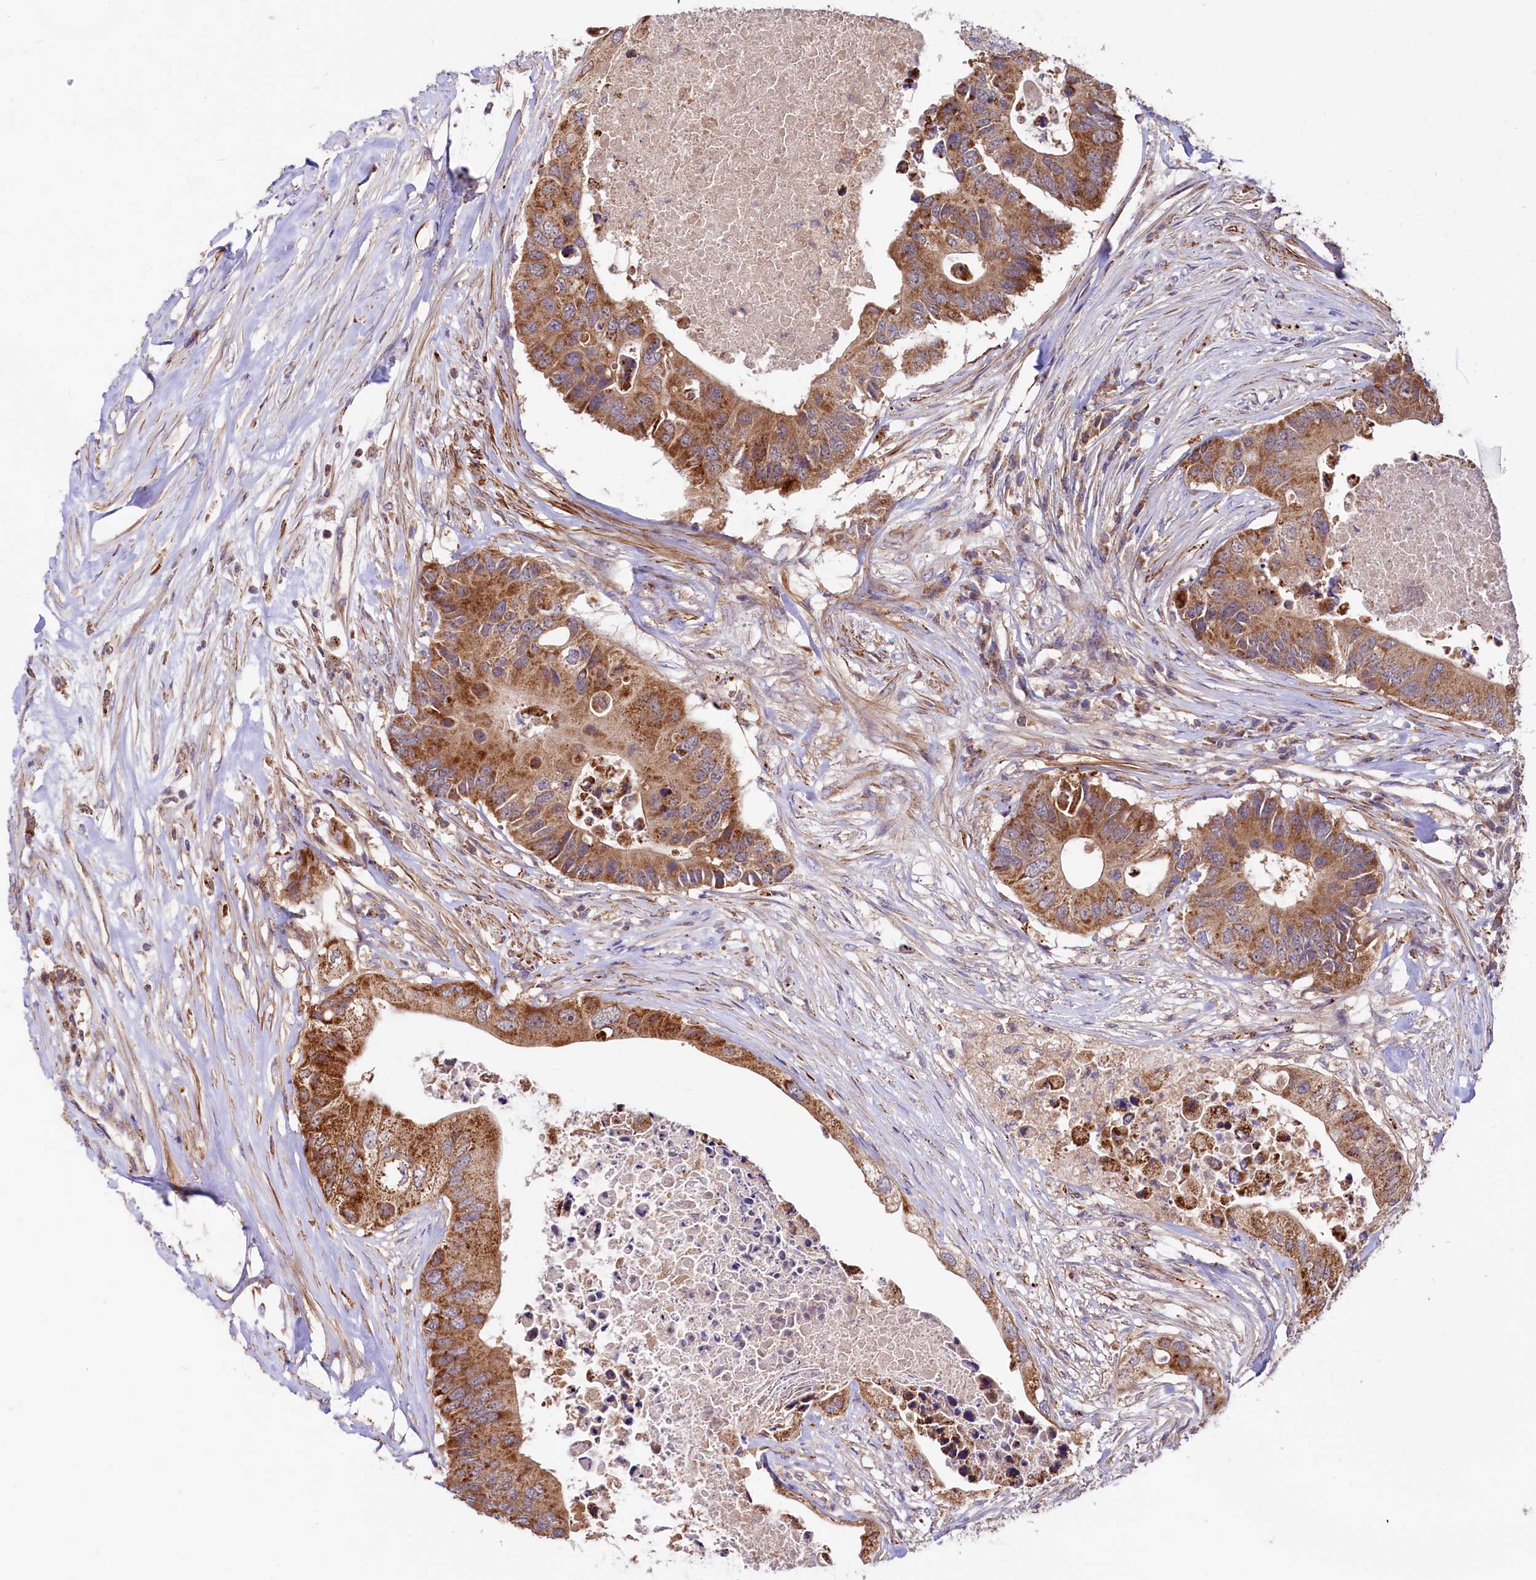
{"staining": {"intensity": "moderate", "quantity": ">75%", "location": "cytoplasmic/membranous"}, "tissue": "colorectal cancer", "cell_type": "Tumor cells", "image_type": "cancer", "snomed": [{"axis": "morphology", "description": "Adenocarcinoma, NOS"}, {"axis": "topography", "description": "Colon"}], "caption": "IHC image of neoplastic tissue: human colorectal cancer stained using immunohistochemistry reveals medium levels of moderate protein expression localized specifically in the cytoplasmic/membranous of tumor cells, appearing as a cytoplasmic/membranous brown color.", "gene": "CIAO3", "patient": {"sex": "male", "age": 71}}